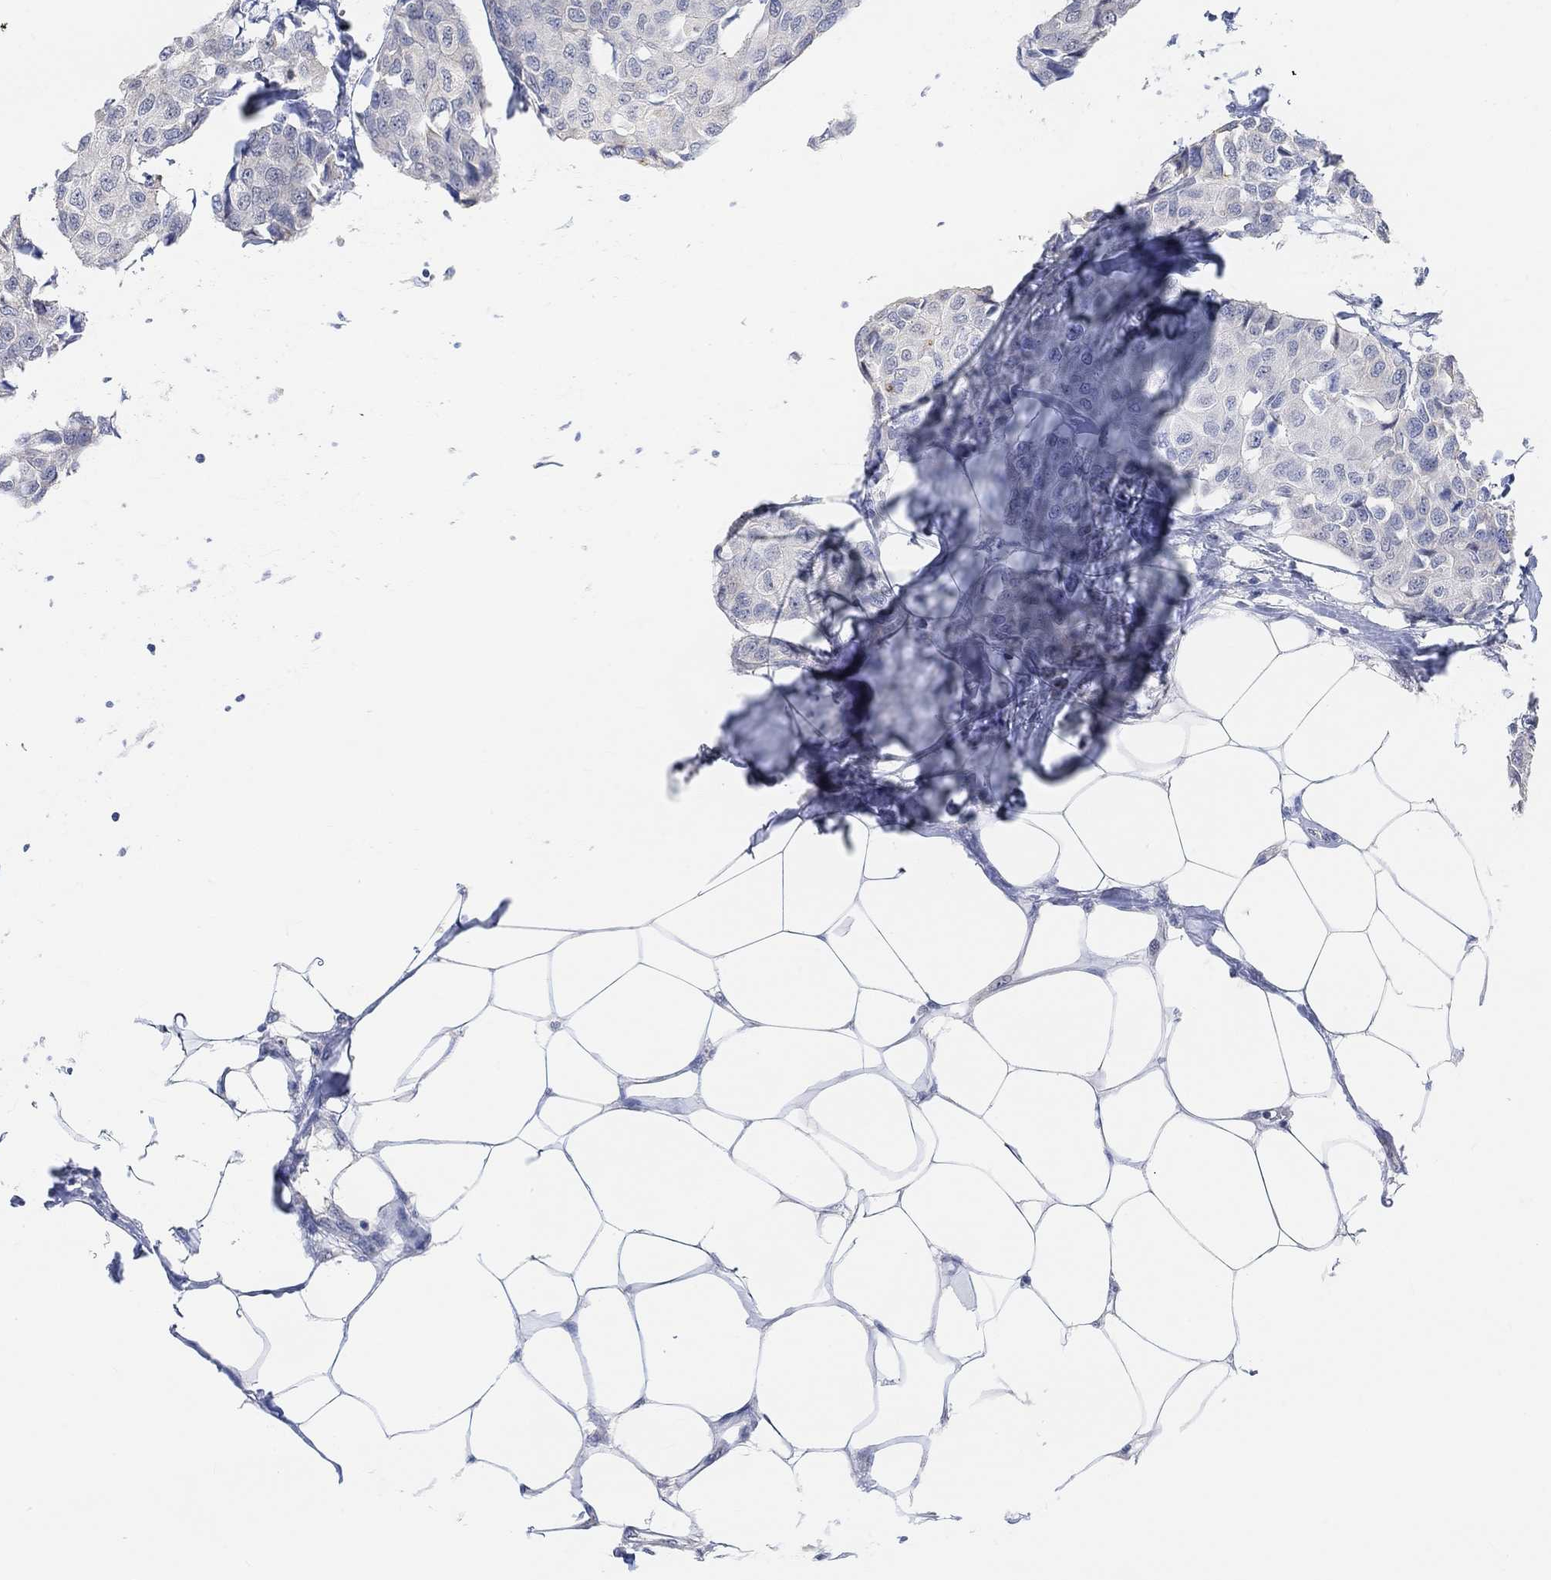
{"staining": {"intensity": "moderate", "quantity": "<25%", "location": "cytoplasmic/membranous"}, "tissue": "breast cancer", "cell_type": "Tumor cells", "image_type": "cancer", "snomed": [{"axis": "morphology", "description": "Duct carcinoma"}, {"axis": "topography", "description": "Breast"}], "caption": "Human breast infiltrating ductal carcinoma stained for a protein (brown) demonstrates moderate cytoplasmic/membranous positive expression in about <25% of tumor cells.", "gene": "MUC1", "patient": {"sex": "female", "age": 80}}